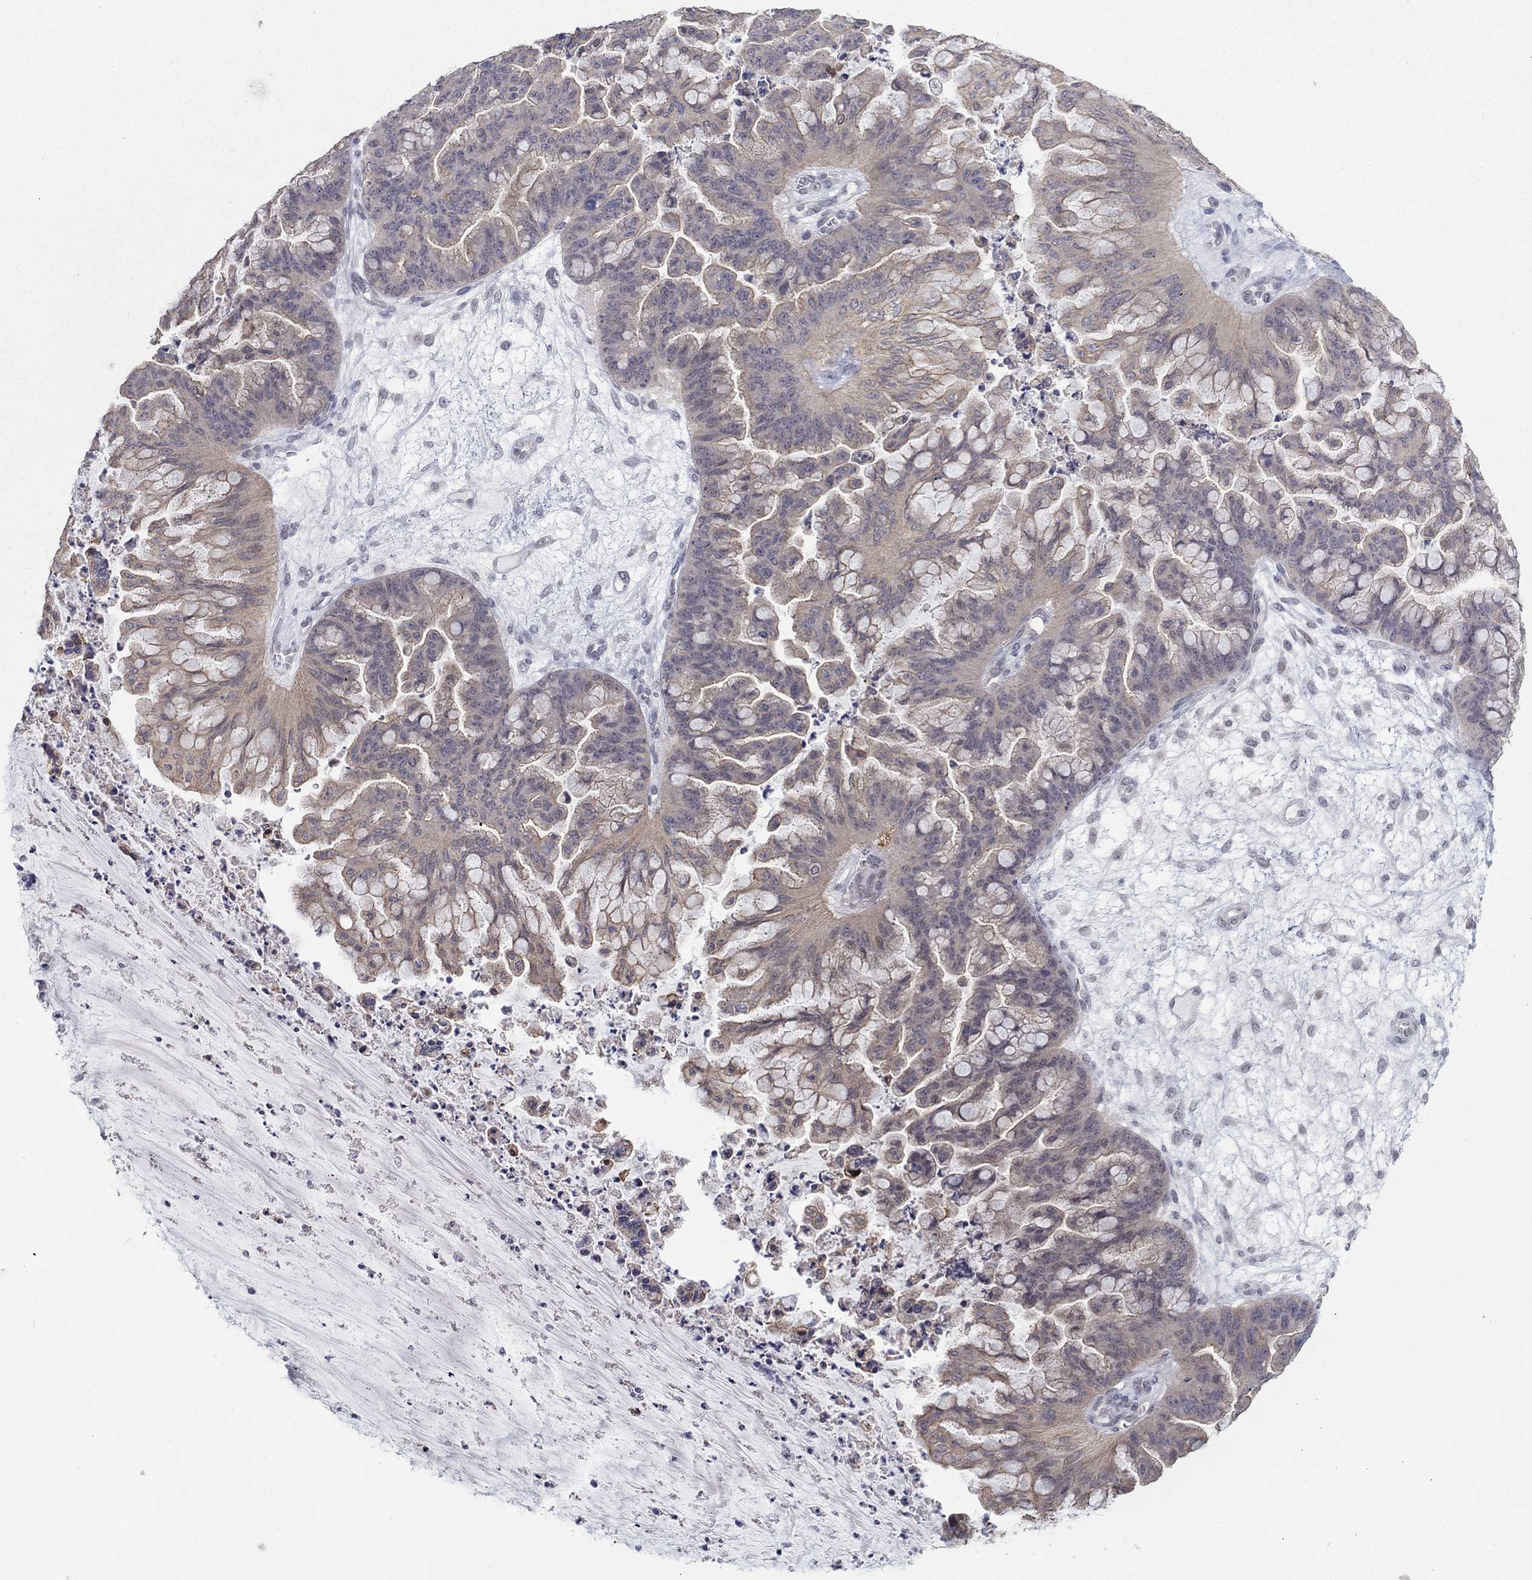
{"staining": {"intensity": "weak", "quantity": ">75%", "location": "cytoplasmic/membranous"}, "tissue": "ovarian cancer", "cell_type": "Tumor cells", "image_type": "cancer", "snomed": [{"axis": "morphology", "description": "Cystadenocarcinoma, mucinous, NOS"}, {"axis": "topography", "description": "Ovary"}], "caption": "Immunohistochemical staining of ovarian cancer demonstrates low levels of weak cytoplasmic/membranous protein positivity in approximately >75% of tumor cells.", "gene": "SLC22A2", "patient": {"sex": "female", "age": 67}}